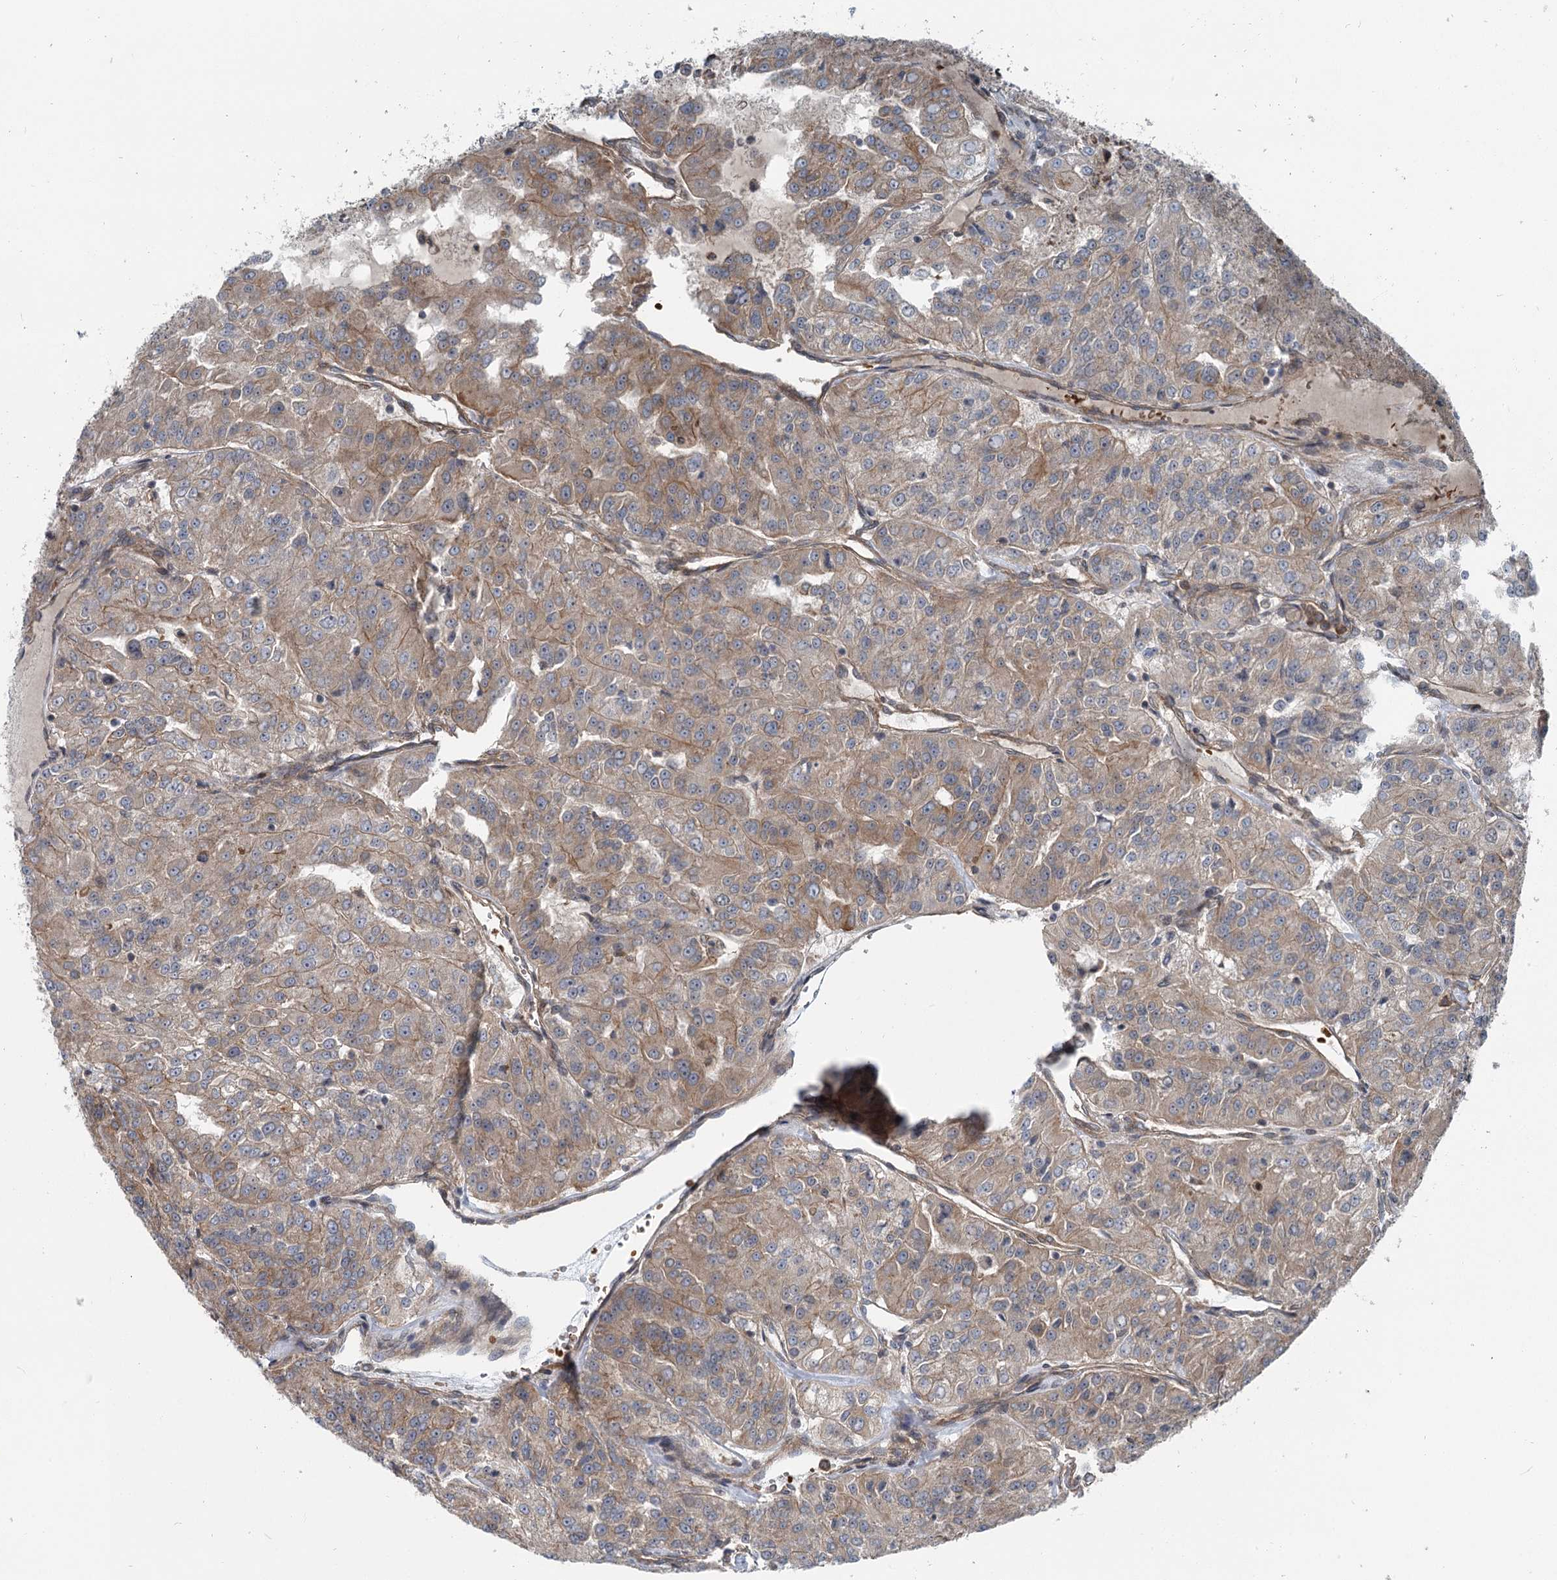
{"staining": {"intensity": "moderate", "quantity": "25%-75%", "location": "cytoplasmic/membranous"}, "tissue": "renal cancer", "cell_type": "Tumor cells", "image_type": "cancer", "snomed": [{"axis": "morphology", "description": "Adenocarcinoma, NOS"}, {"axis": "topography", "description": "Kidney"}], "caption": "Tumor cells display medium levels of moderate cytoplasmic/membranous staining in about 25%-75% of cells in human adenocarcinoma (renal).", "gene": "IQSEC1", "patient": {"sex": "female", "age": 63}}